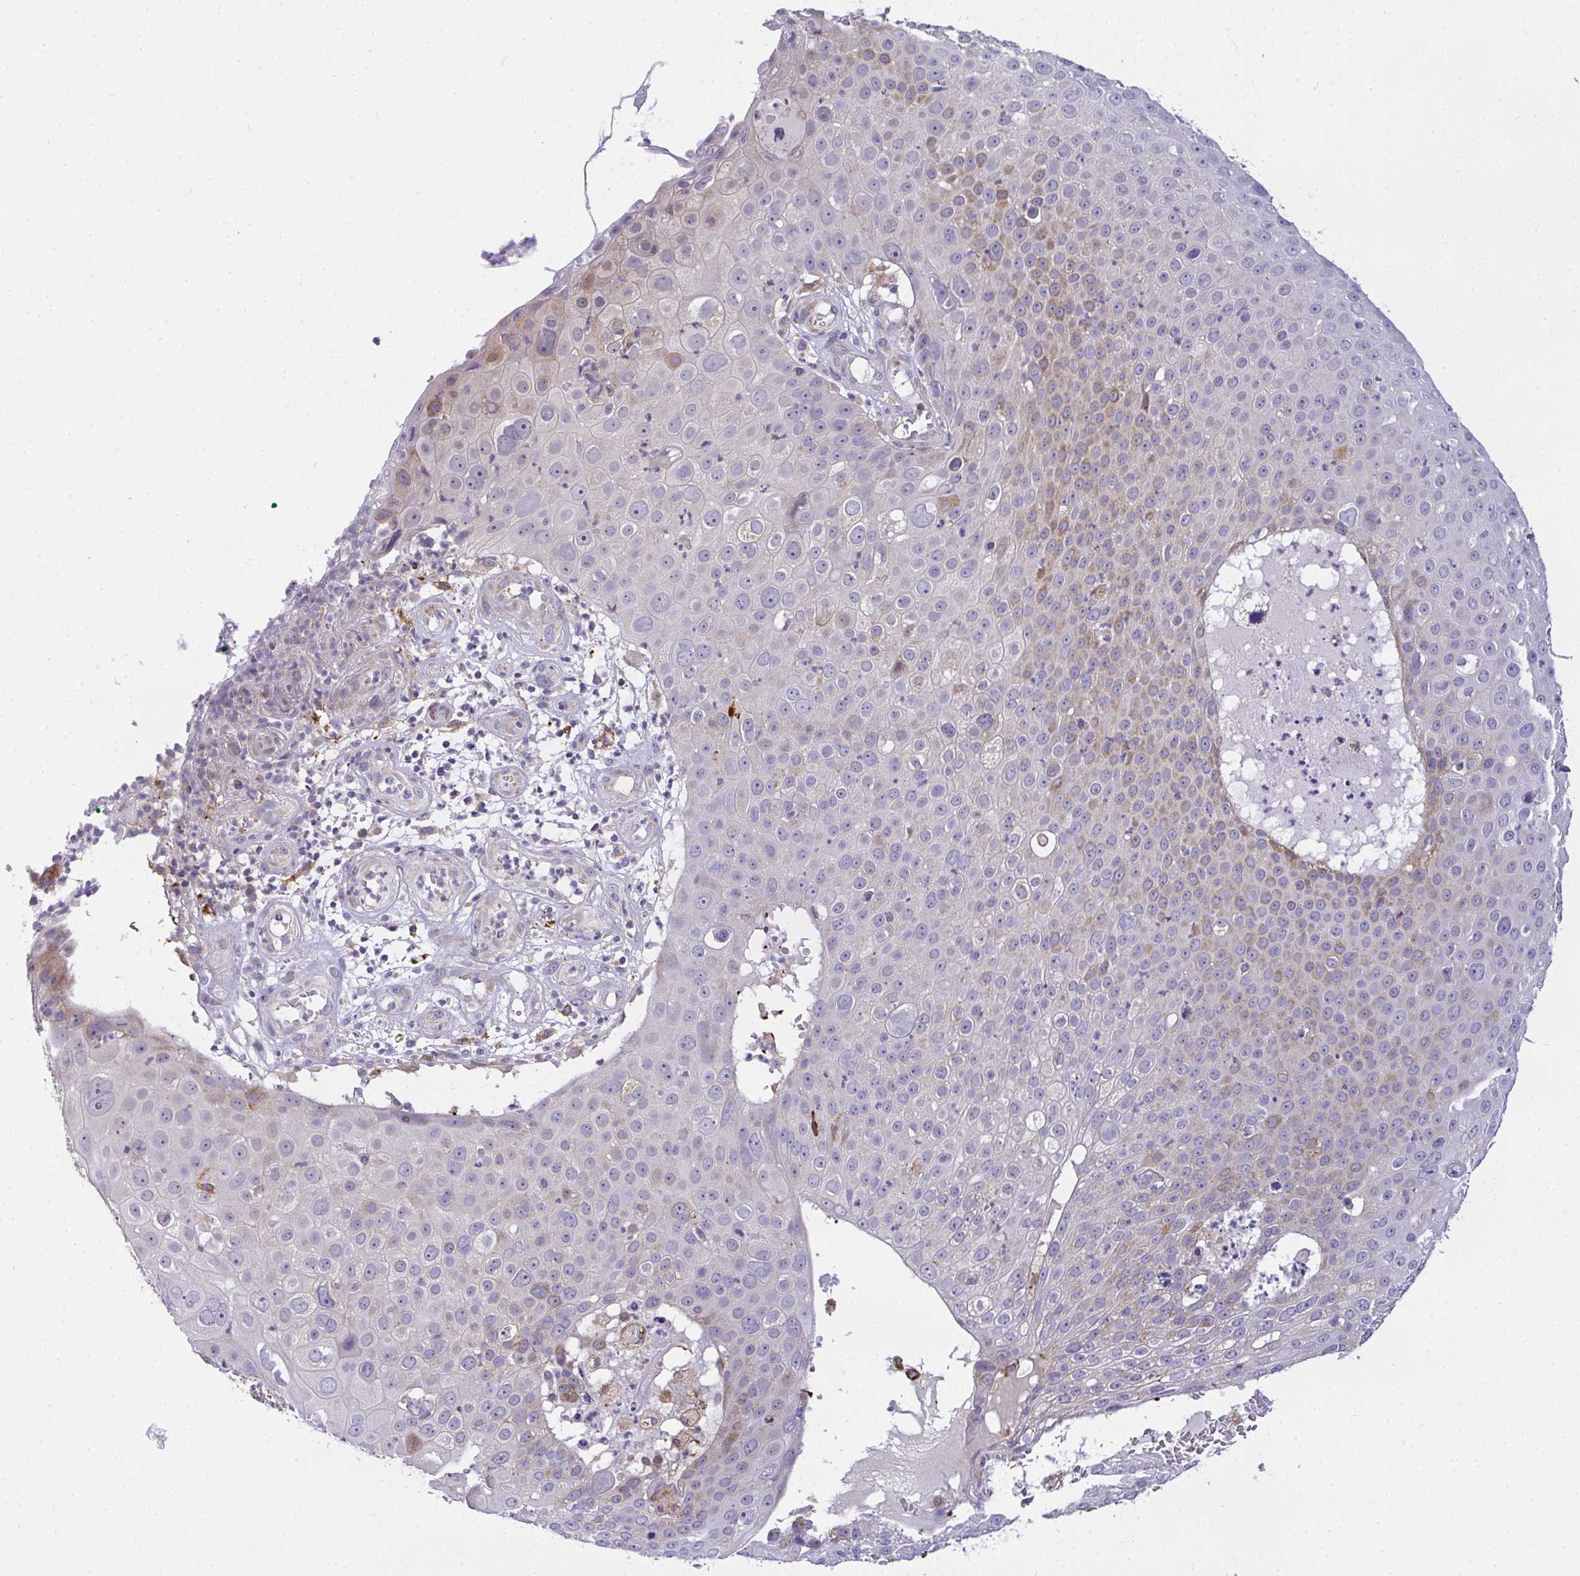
{"staining": {"intensity": "weak", "quantity": "<25%", "location": "cytoplasmic/membranous"}, "tissue": "skin cancer", "cell_type": "Tumor cells", "image_type": "cancer", "snomed": [{"axis": "morphology", "description": "Squamous cell carcinoma, NOS"}, {"axis": "topography", "description": "Skin"}], "caption": "Human squamous cell carcinoma (skin) stained for a protein using immunohistochemistry shows no expression in tumor cells.", "gene": "SRRM4", "patient": {"sex": "male", "age": 71}}